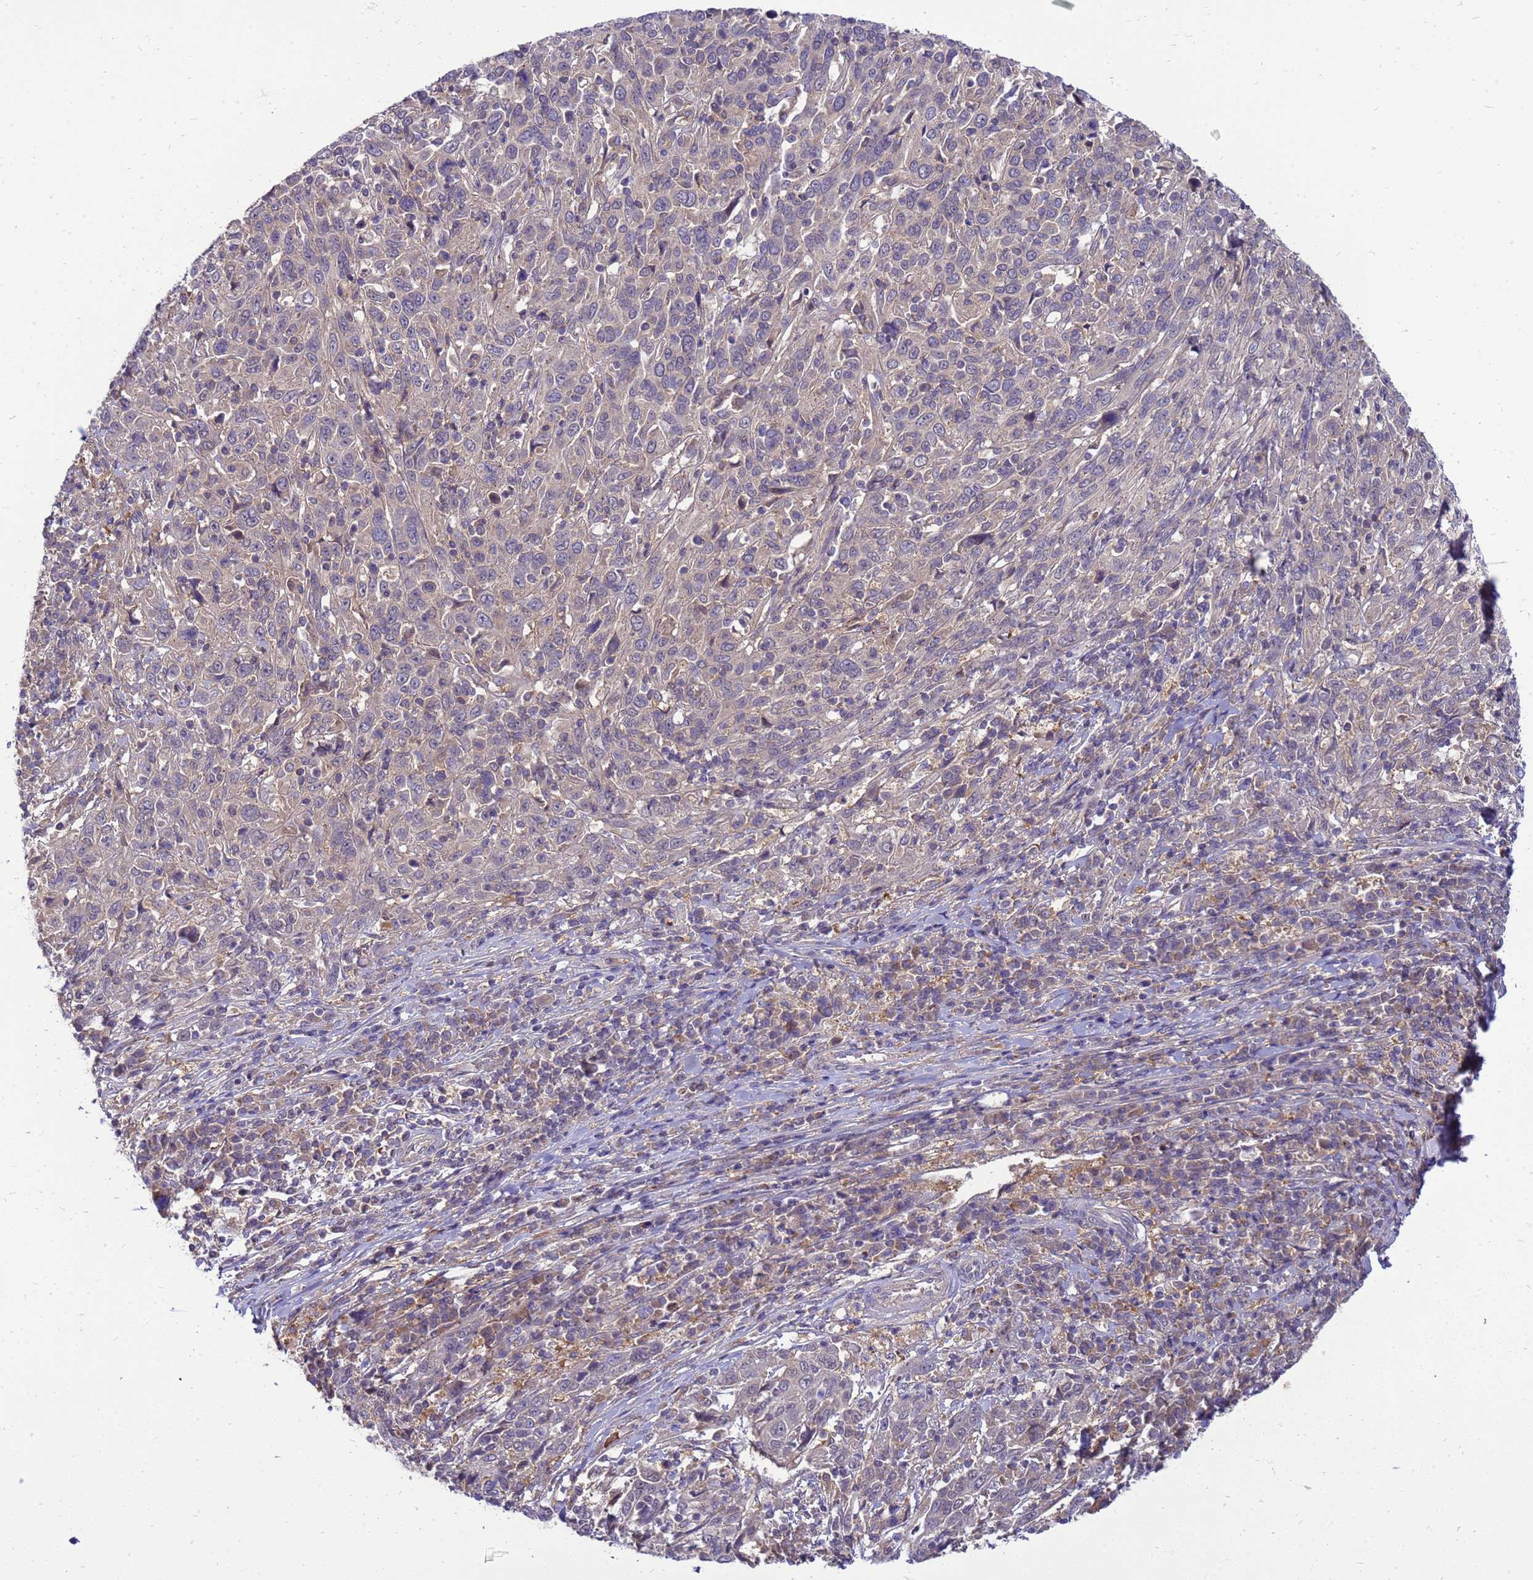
{"staining": {"intensity": "weak", "quantity": "<25%", "location": "cytoplasmic/membranous"}, "tissue": "cervical cancer", "cell_type": "Tumor cells", "image_type": "cancer", "snomed": [{"axis": "morphology", "description": "Squamous cell carcinoma, NOS"}, {"axis": "topography", "description": "Cervix"}], "caption": "The image reveals no significant positivity in tumor cells of squamous cell carcinoma (cervical). Nuclei are stained in blue.", "gene": "ENOPH1", "patient": {"sex": "female", "age": 46}}